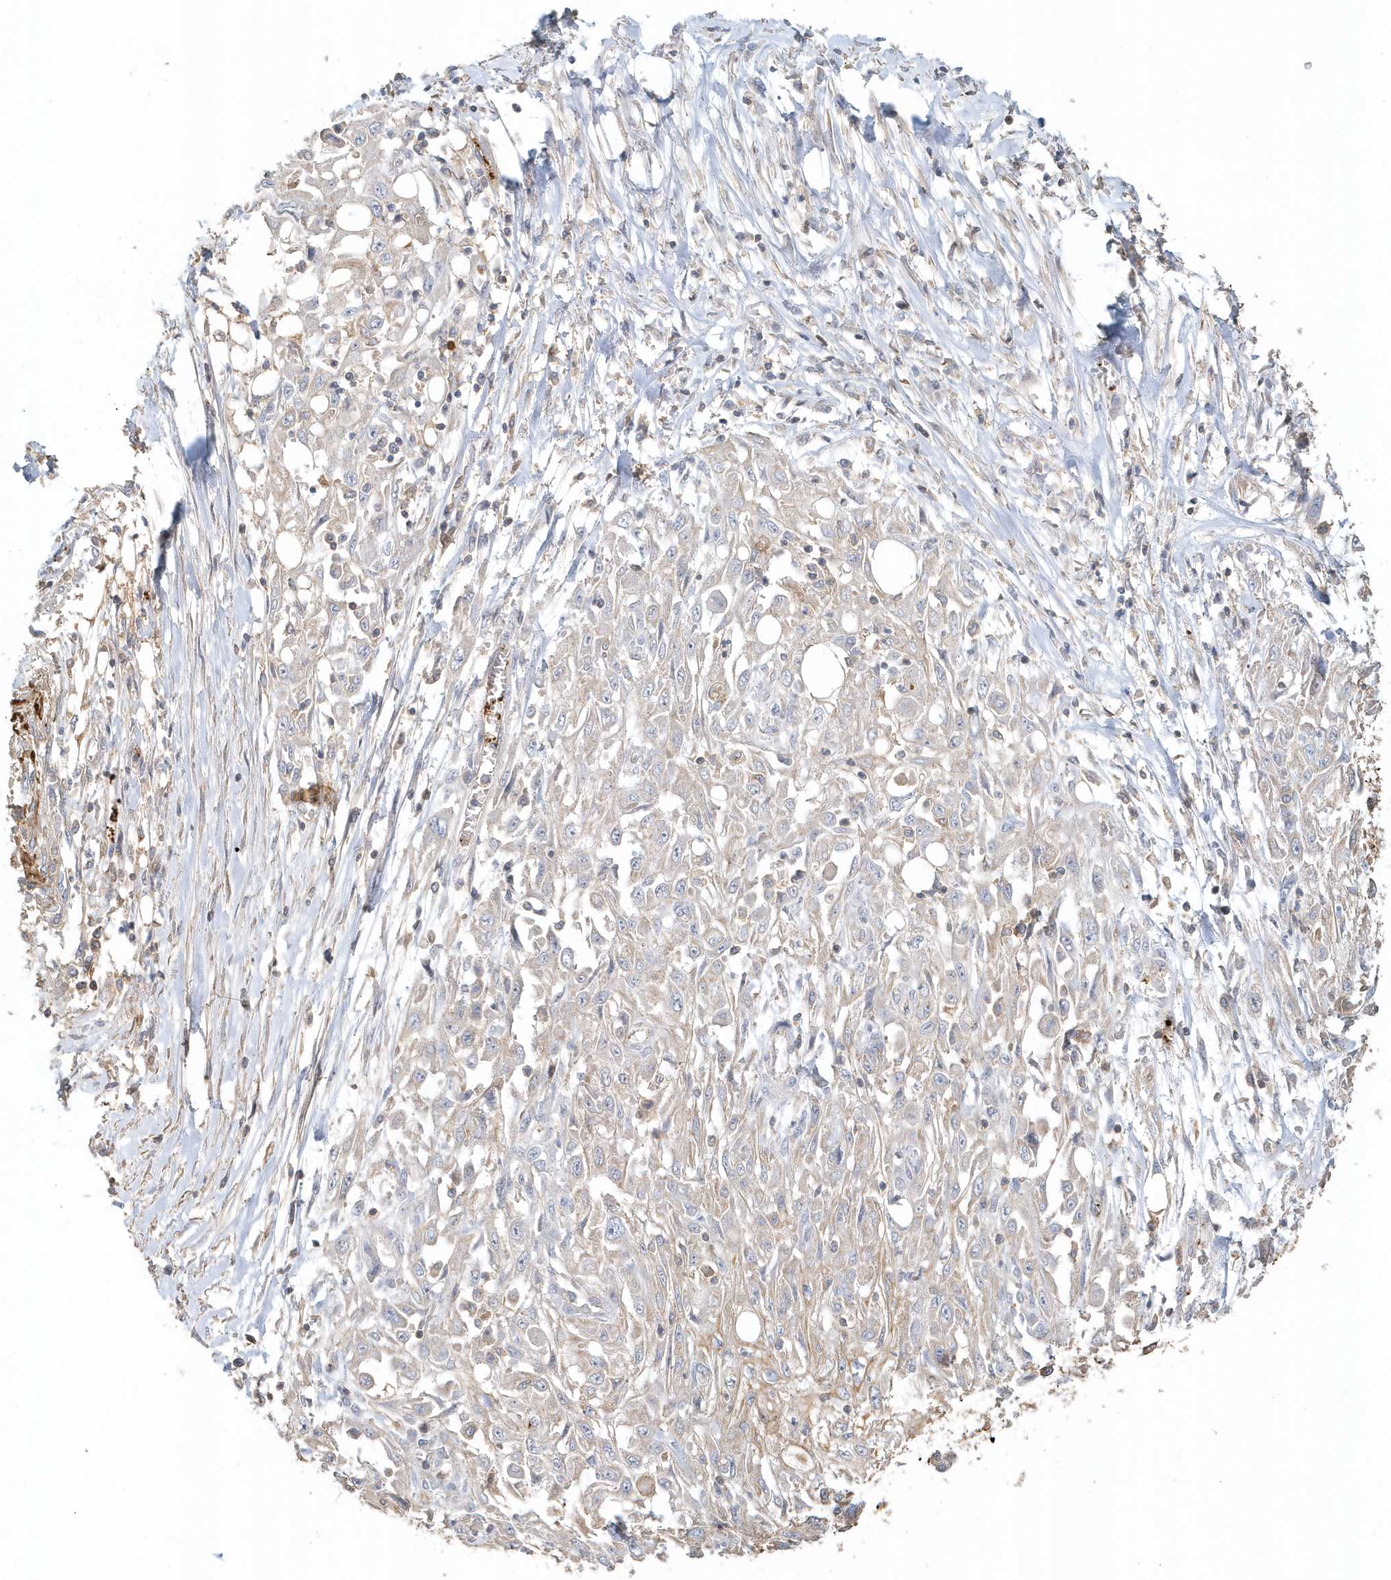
{"staining": {"intensity": "moderate", "quantity": "<25%", "location": "cytoplasmic/membranous"}, "tissue": "skin cancer", "cell_type": "Tumor cells", "image_type": "cancer", "snomed": [{"axis": "morphology", "description": "Squamous cell carcinoma, NOS"}, {"axis": "morphology", "description": "Squamous cell carcinoma, metastatic, NOS"}, {"axis": "topography", "description": "Skin"}, {"axis": "topography", "description": "Lymph node"}], "caption": "Protein expression analysis of skin cancer demonstrates moderate cytoplasmic/membranous staining in about <25% of tumor cells.", "gene": "MMRN1", "patient": {"sex": "male", "age": 75}}